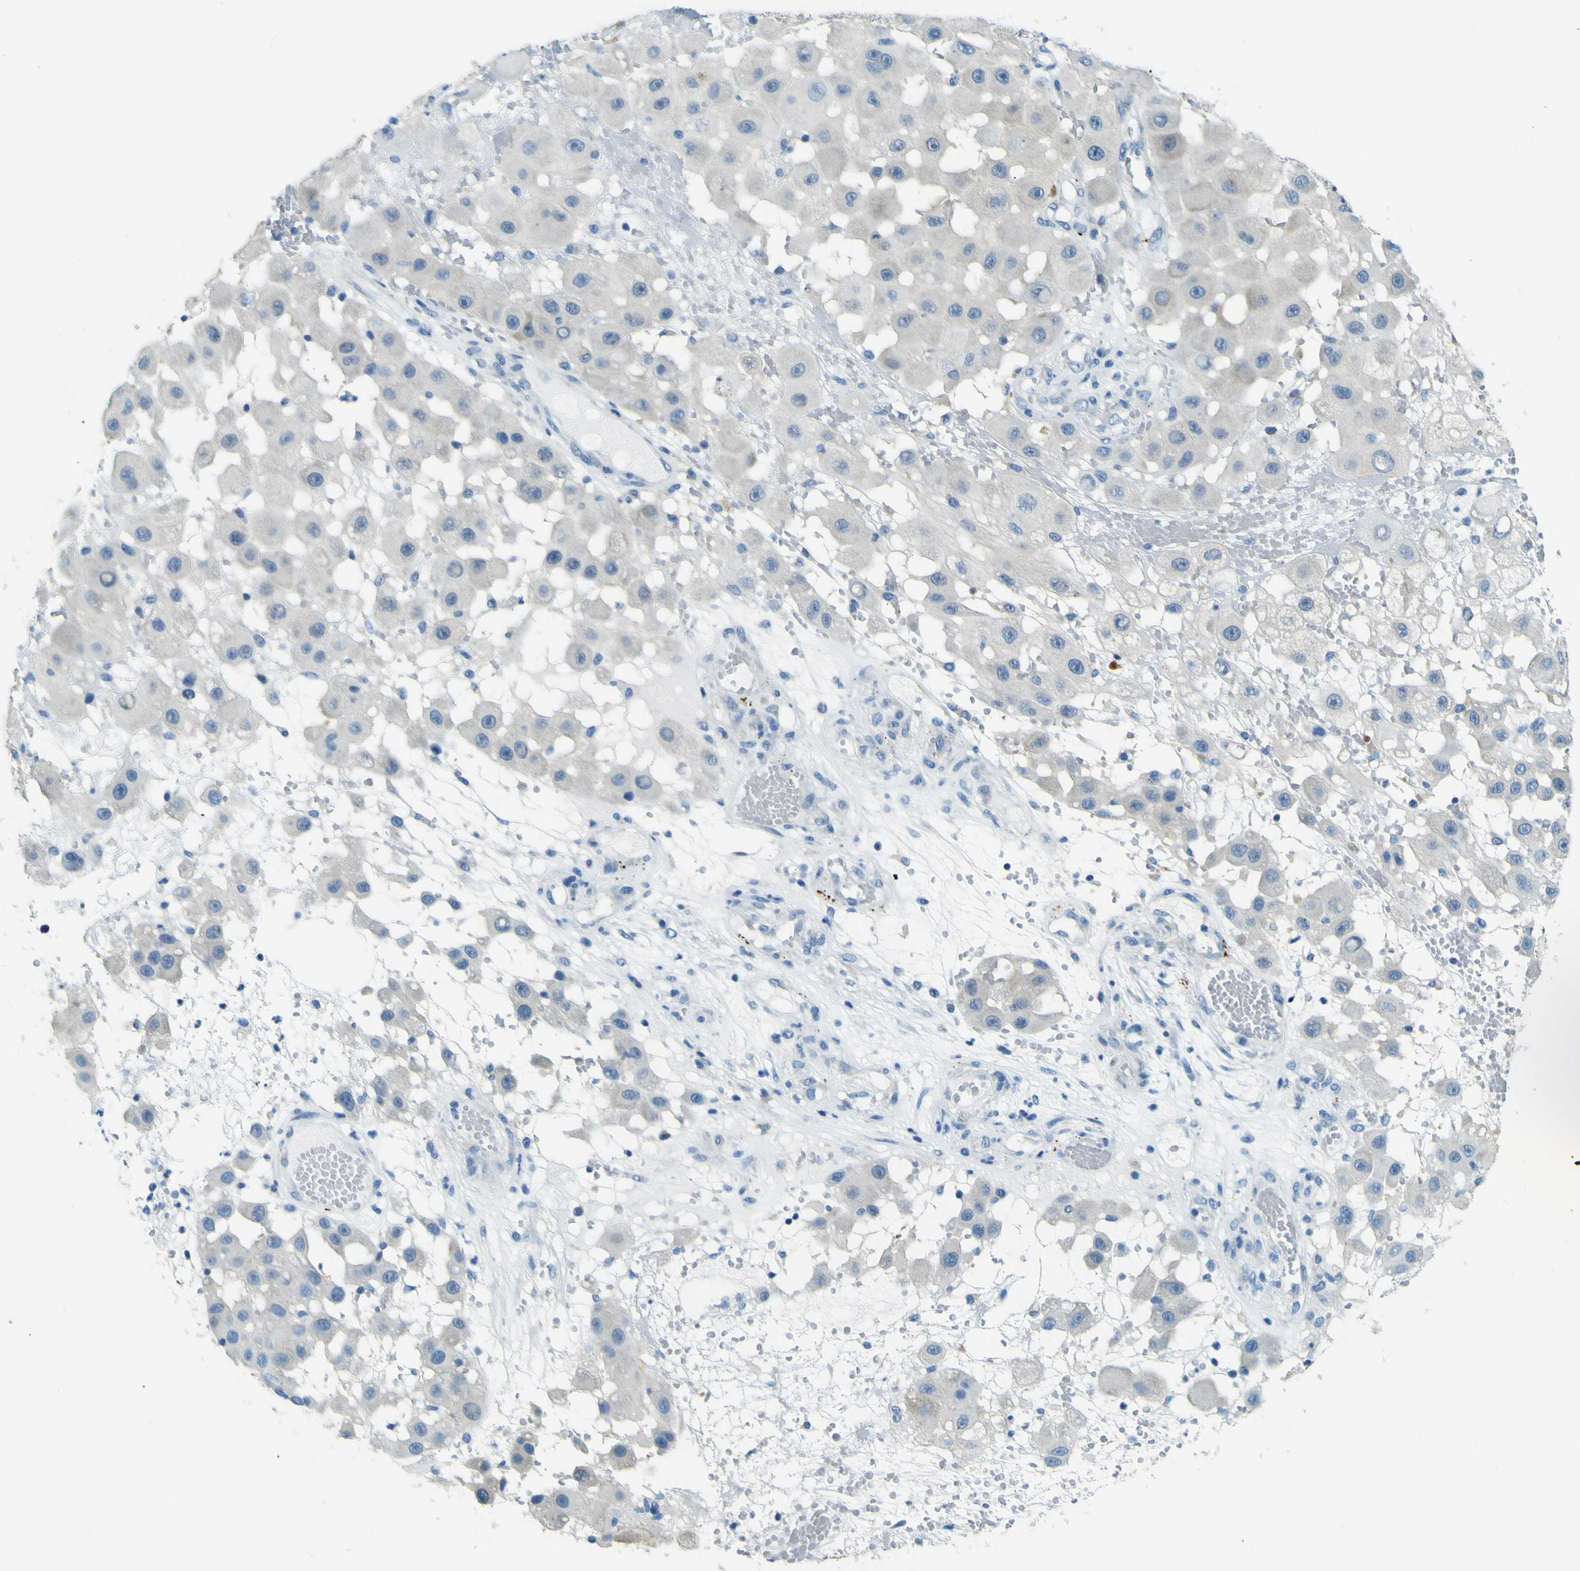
{"staining": {"intensity": "negative", "quantity": "none", "location": "none"}, "tissue": "melanoma", "cell_type": "Tumor cells", "image_type": "cancer", "snomed": [{"axis": "morphology", "description": "Malignant melanoma, NOS"}, {"axis": "topography", "description": "Skin"}], "caption": "Tumor cells show no significant staining in melanoma. Brightfield microscopy of IHC stained with DAB (3,3'-diaminobenzidine) (brown) and hematoxylin (blue), captured at high magnification.", "gene": "SORCS1", "patient": {"sex": "female", "age": 81}}